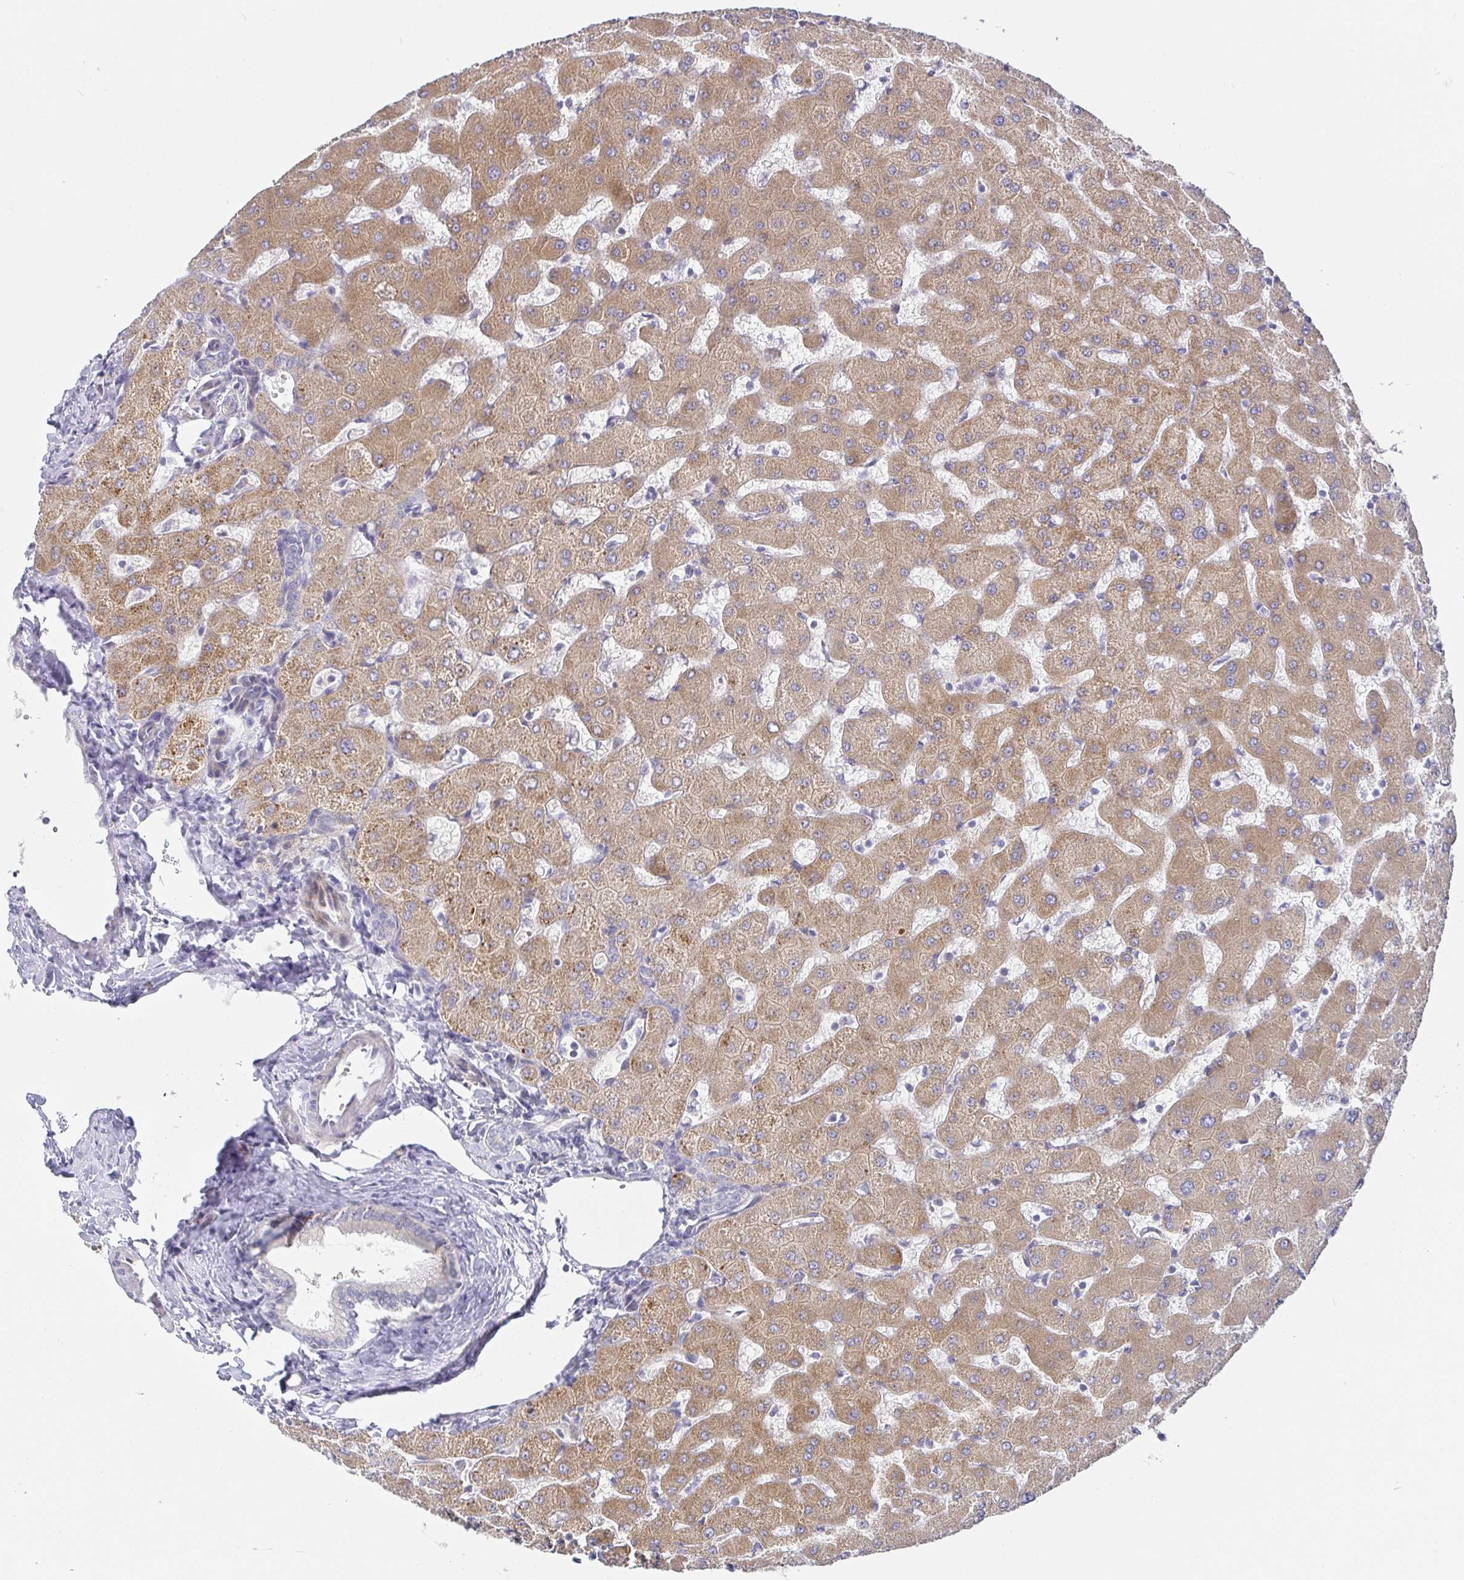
{"staining": {"intensity": "negative", "quantity": "none", "location": "none"}, "tissue": "liver", "cell_type": "Cholangiocytes", "image_type": "normal", "snomed": [{"axis": "morphology", "description": "Normal tissue, NOS"}, {"axis": "topography", "description": "Liver"}], "caption": "IHC image of benign liver stained for a protein (brown), which exhibits no staining in cholangiocytes. (Stains: DAB (3,3'-diaminobenzidine) IHC with hematoxylin counter stain, Microscopy: brightfield microscopy at high magnification).", "gene": "CIT", "patient": {"sex": "female", "age": 63}}